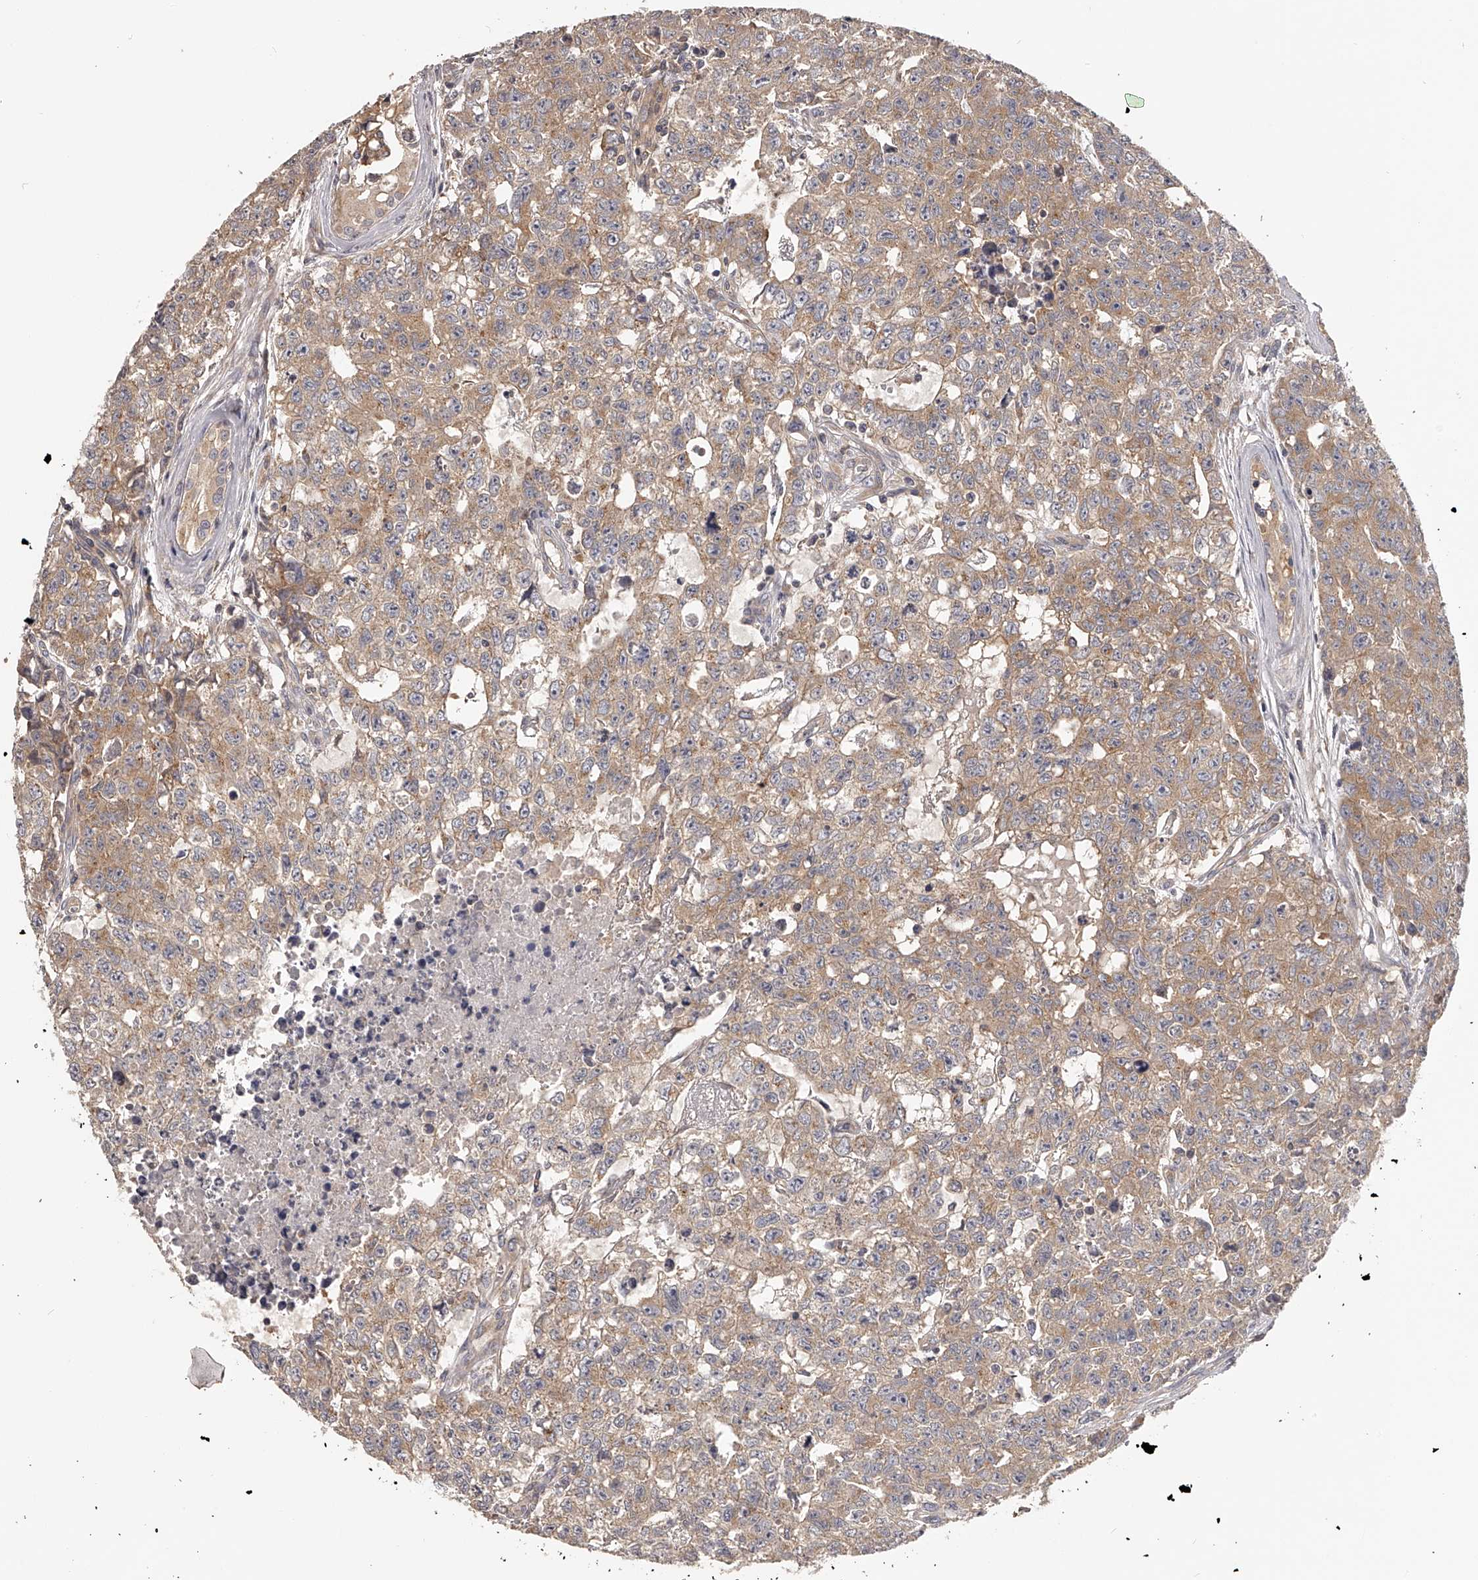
{"staining": {"intensity": "moderate", "quantity": ">75%", "location": "cytoplasmic/membranous"}, "tissue": "testis cancer", "cell_type": "Tumor cells", "image_type": "cancer", "snomed": [{"axis": "morphology", "description": "Carcinoma, Embryonal, NOS"}, {"axis": "topography", "description": "Testis"}], "caption": "A brown stain shows moderate cytoplasmic/membranous expression of a protein in testis cancer (embryonal carcinoma) tumor cells.", "gene": "TNN", "patient": {"sex": "male", "age": 28}}